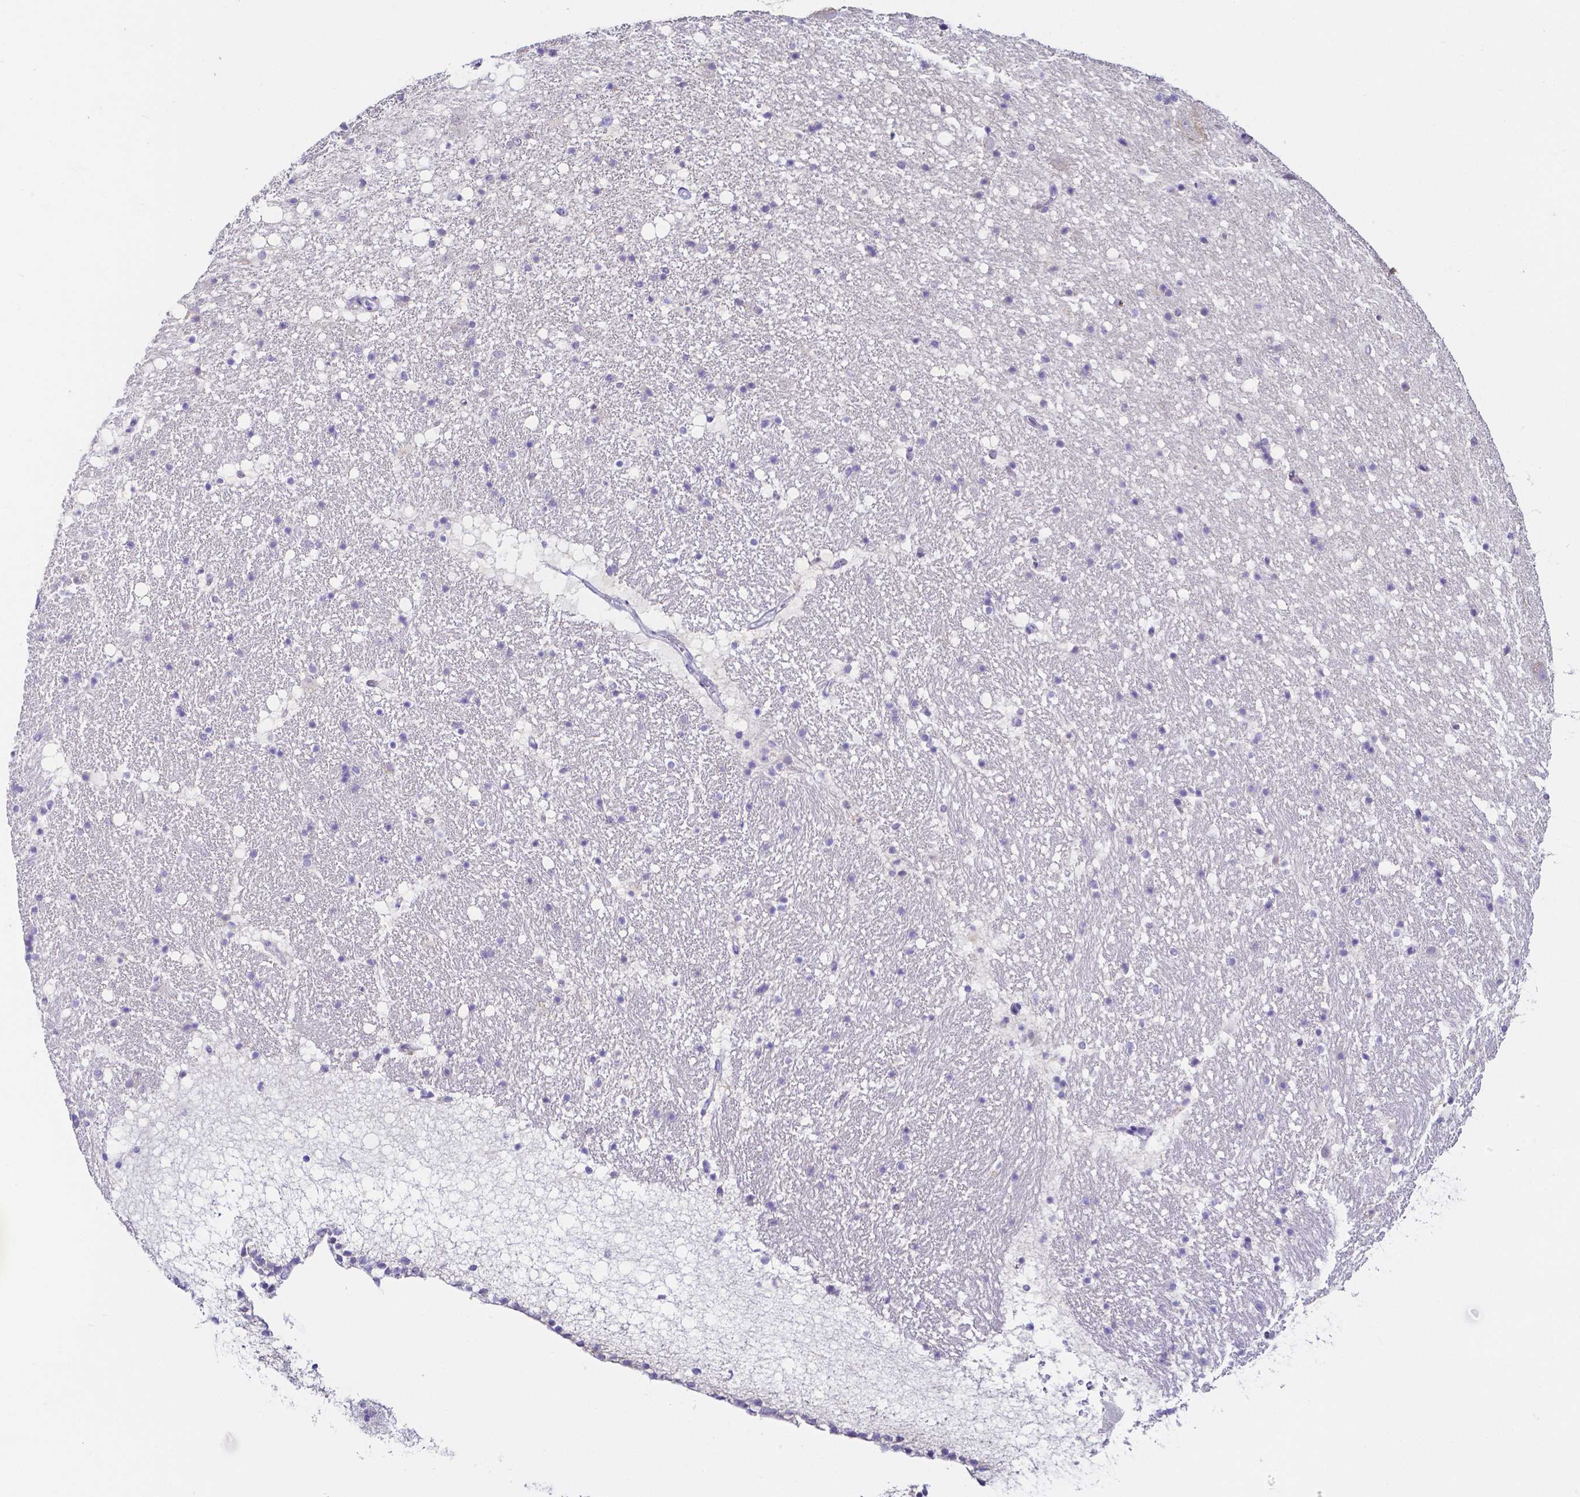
{"staining": {"intensity": "negative", "quantity": "none", "location": "none"}, "tissue": "hippocampus", "cell_type": "Glial cells", "image_type": "normal", "snomed": [{"axis": "morphology", "description": "Normal tissue, NOS"}, {"axis": "topography", "description": "Hippocampus"}], "caption": "The photomicrograph shows no significant expression in glial cells of hippocampus. (Stains: DAB (3,3'-diaminobenzidine) immunohistochemistry with hematoxylin counter stain, Microscopy: brightfield microscopy at high magnification).", "gene": "PKP3", "patient": {"sex": "female", "age": 42}}